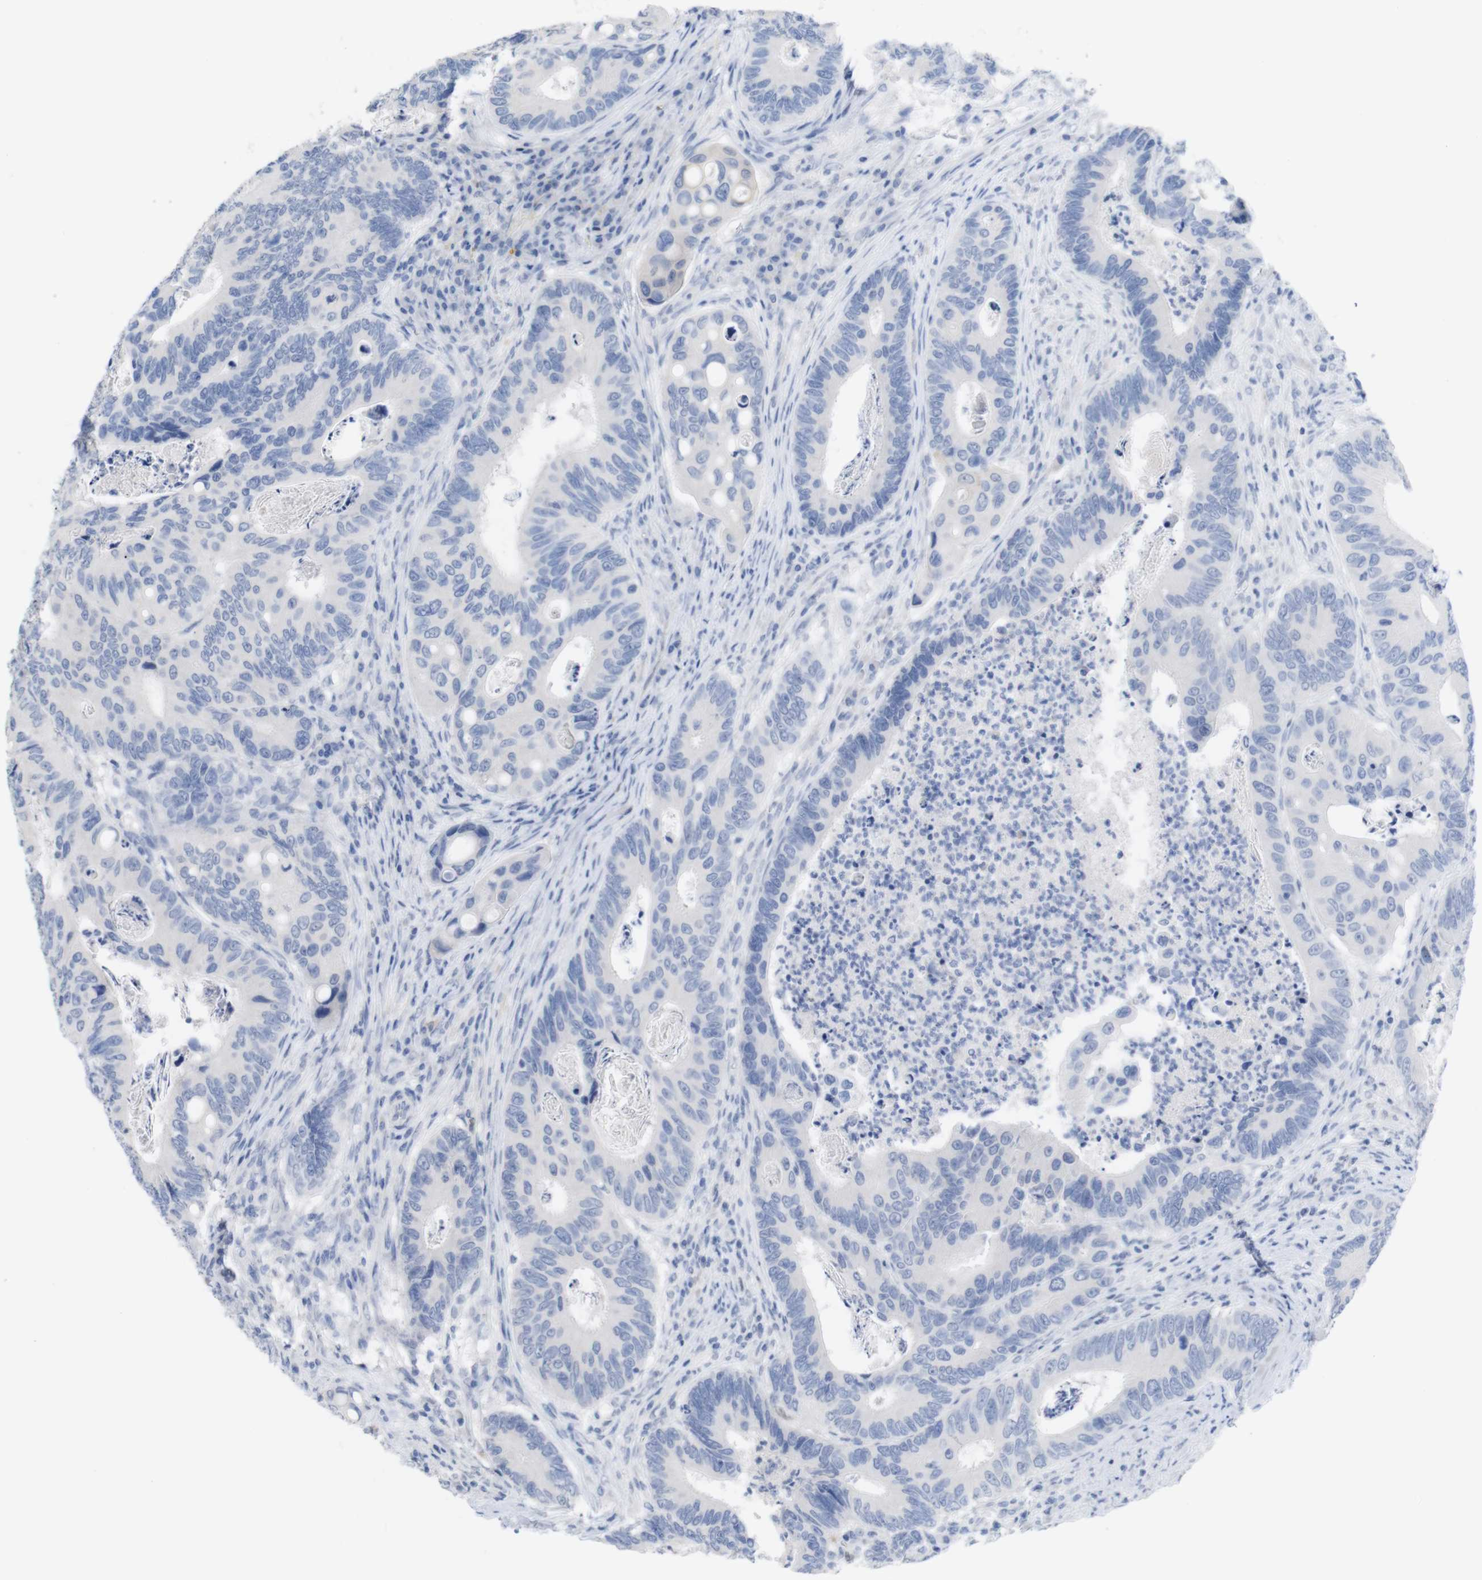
{"staining": {"intensity": "negative", "quantity": "none", "location": "none"}, "tissue": "colorectal cancer", "cell_type": "Tumor cells", "image_type": "cancer", "snomed": [{"axis": "morphology", "description": "Inflammation, NOS"}, {"axis": "morphology", "description": "Adenocarcinoma, NOS"}, {"axis": "topography", "description": "Colon"}], "caption": "Tumor cells are negative for protein expression in human colorectal adenocarcinoma.", "gene": "PNMA1", "patient": {"sex": "male", "age": 72}}